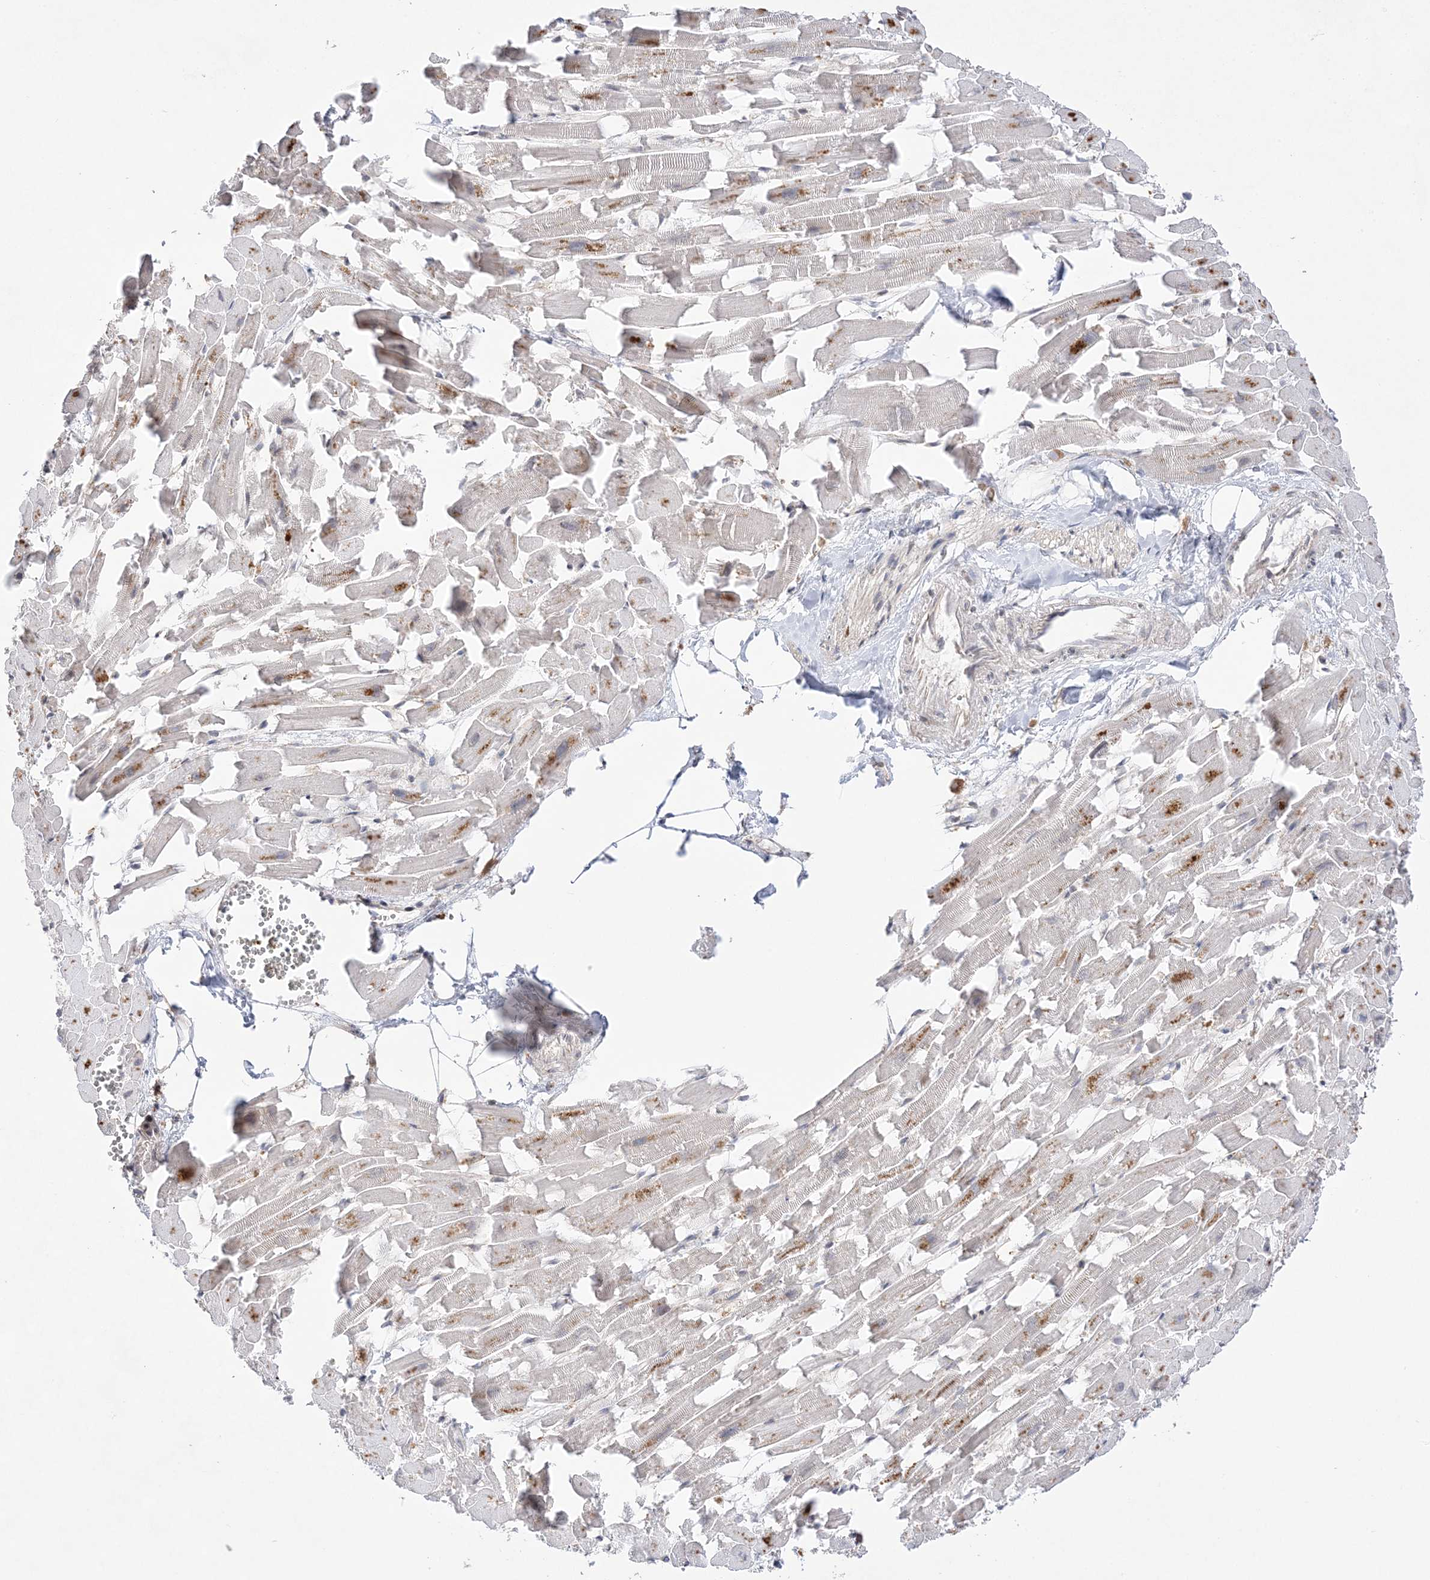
{"staining": {"intensity": "negative", "quantity": "none", "location": "none"}, "tissue": "heart muscle", "cell_type": "Cardiomyocytes", "image_type": "normal", "snomed": [{"axis": "morphology", "description": "Normal tissue, NOS"}, {"axis": "topography", "description": "Heart"}], "caption": "This is an immunohistochemistry (IHC) image of benign heart muscle. There is no positivity in cardiomyocytes.", "gene": "ANAPC15", "patient": {"sex": "female", "age": 64}}